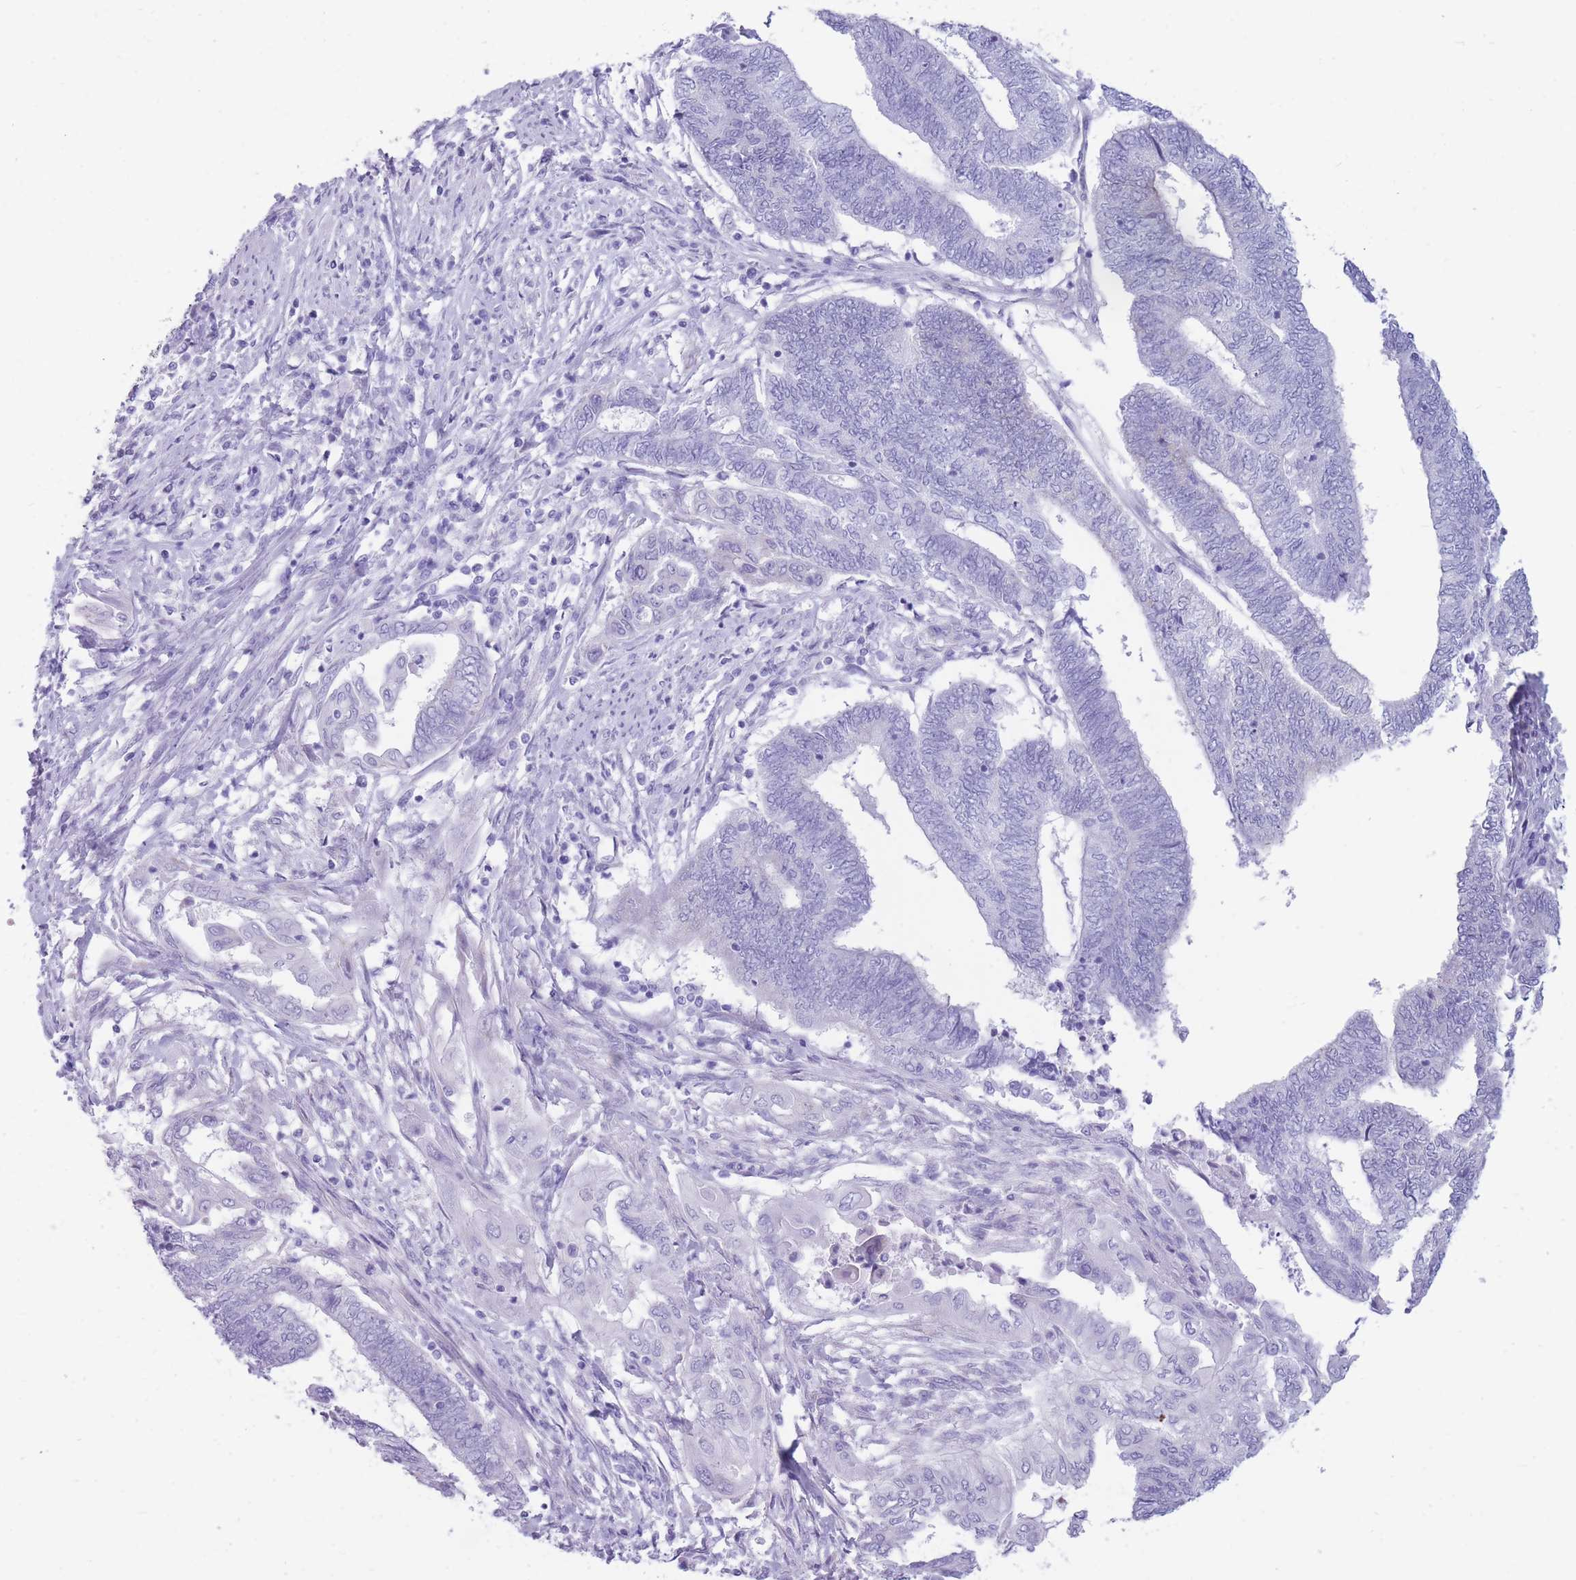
{"staining": {"intensity": "negative", "quantity": "none", "location": "none"}, "tissue": "endometrial cancer", "cell_type": "Tumor cells", "image_type": "cancer", "snomed": [{"axis": "morphology", "description": "Adenocarcinoma, NOS"}, {"axis": "topography", "description": "Uterus"}, {"axis": "topography", "description": "Endometrium"}], "caption": "Human endometrial cancer (adenocarcinoma) stained for a protein using immunohistochemistry shows no positivity in tumor cells.", "gene": "MTSS2", "patient": {"sex": "female", "age": 70}}